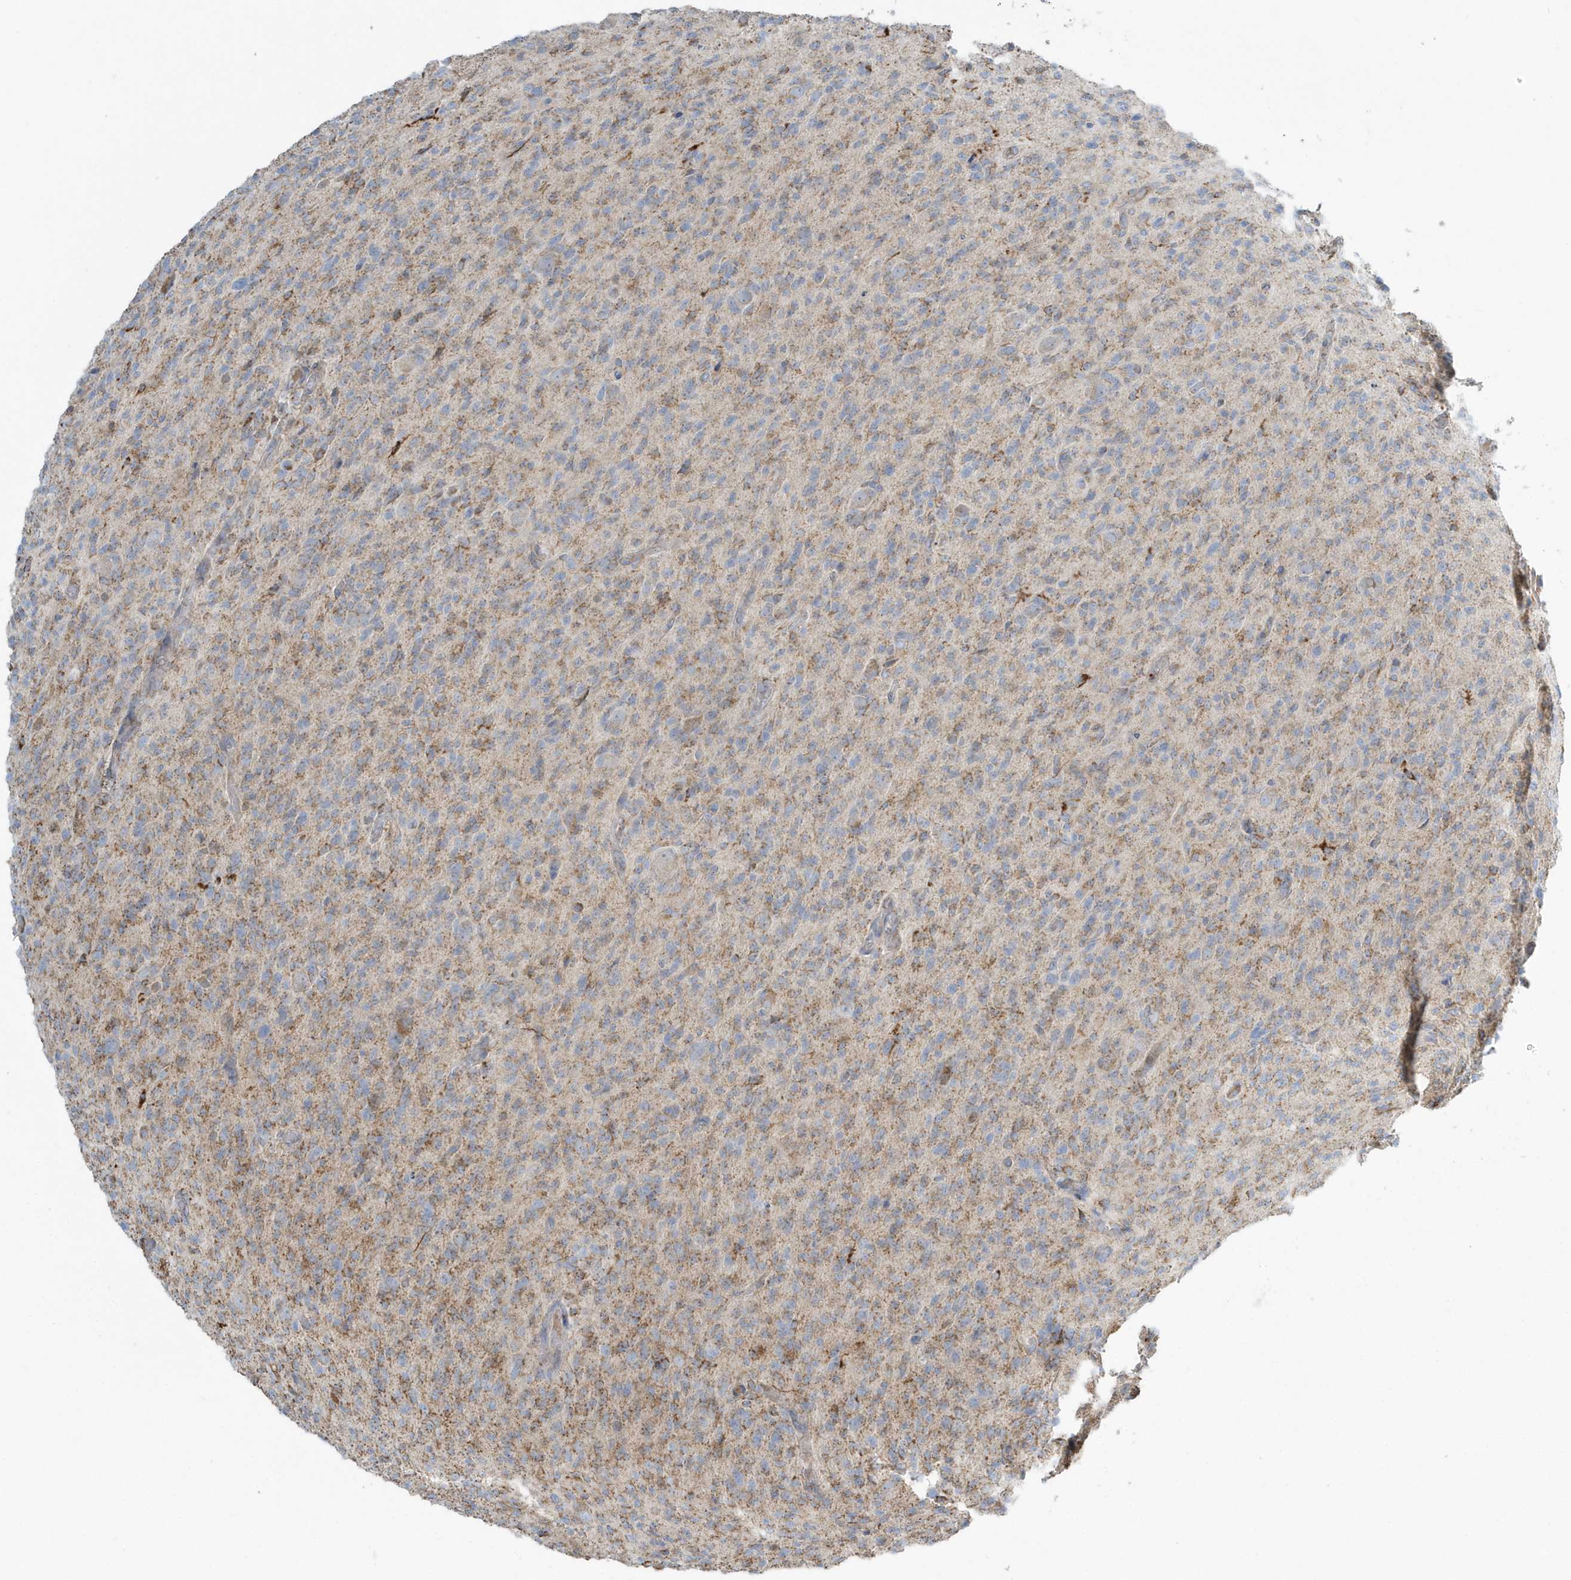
{"staining": {"intensity": "moderate", "quantity": ">75%", "location": "cytoplasmic/membranous"}, "tissue": "glioma", "cell_type": "Tumor cells", "image_type": "cancer", "snomed": [{"axis": "morphology", "description": "Glioma, malignant, High grade"}, {"axis": "topography", "description": "Brain"}], "caption": "Human high-grade glioma (malignant) stained for a protein (brown) exhibits moderate cytoplasmic/membranous positive expression in approximately >75% of tumor cells.", "gene": "RAB11FIP3", "patient": {"sex": "female", "age": 57}}